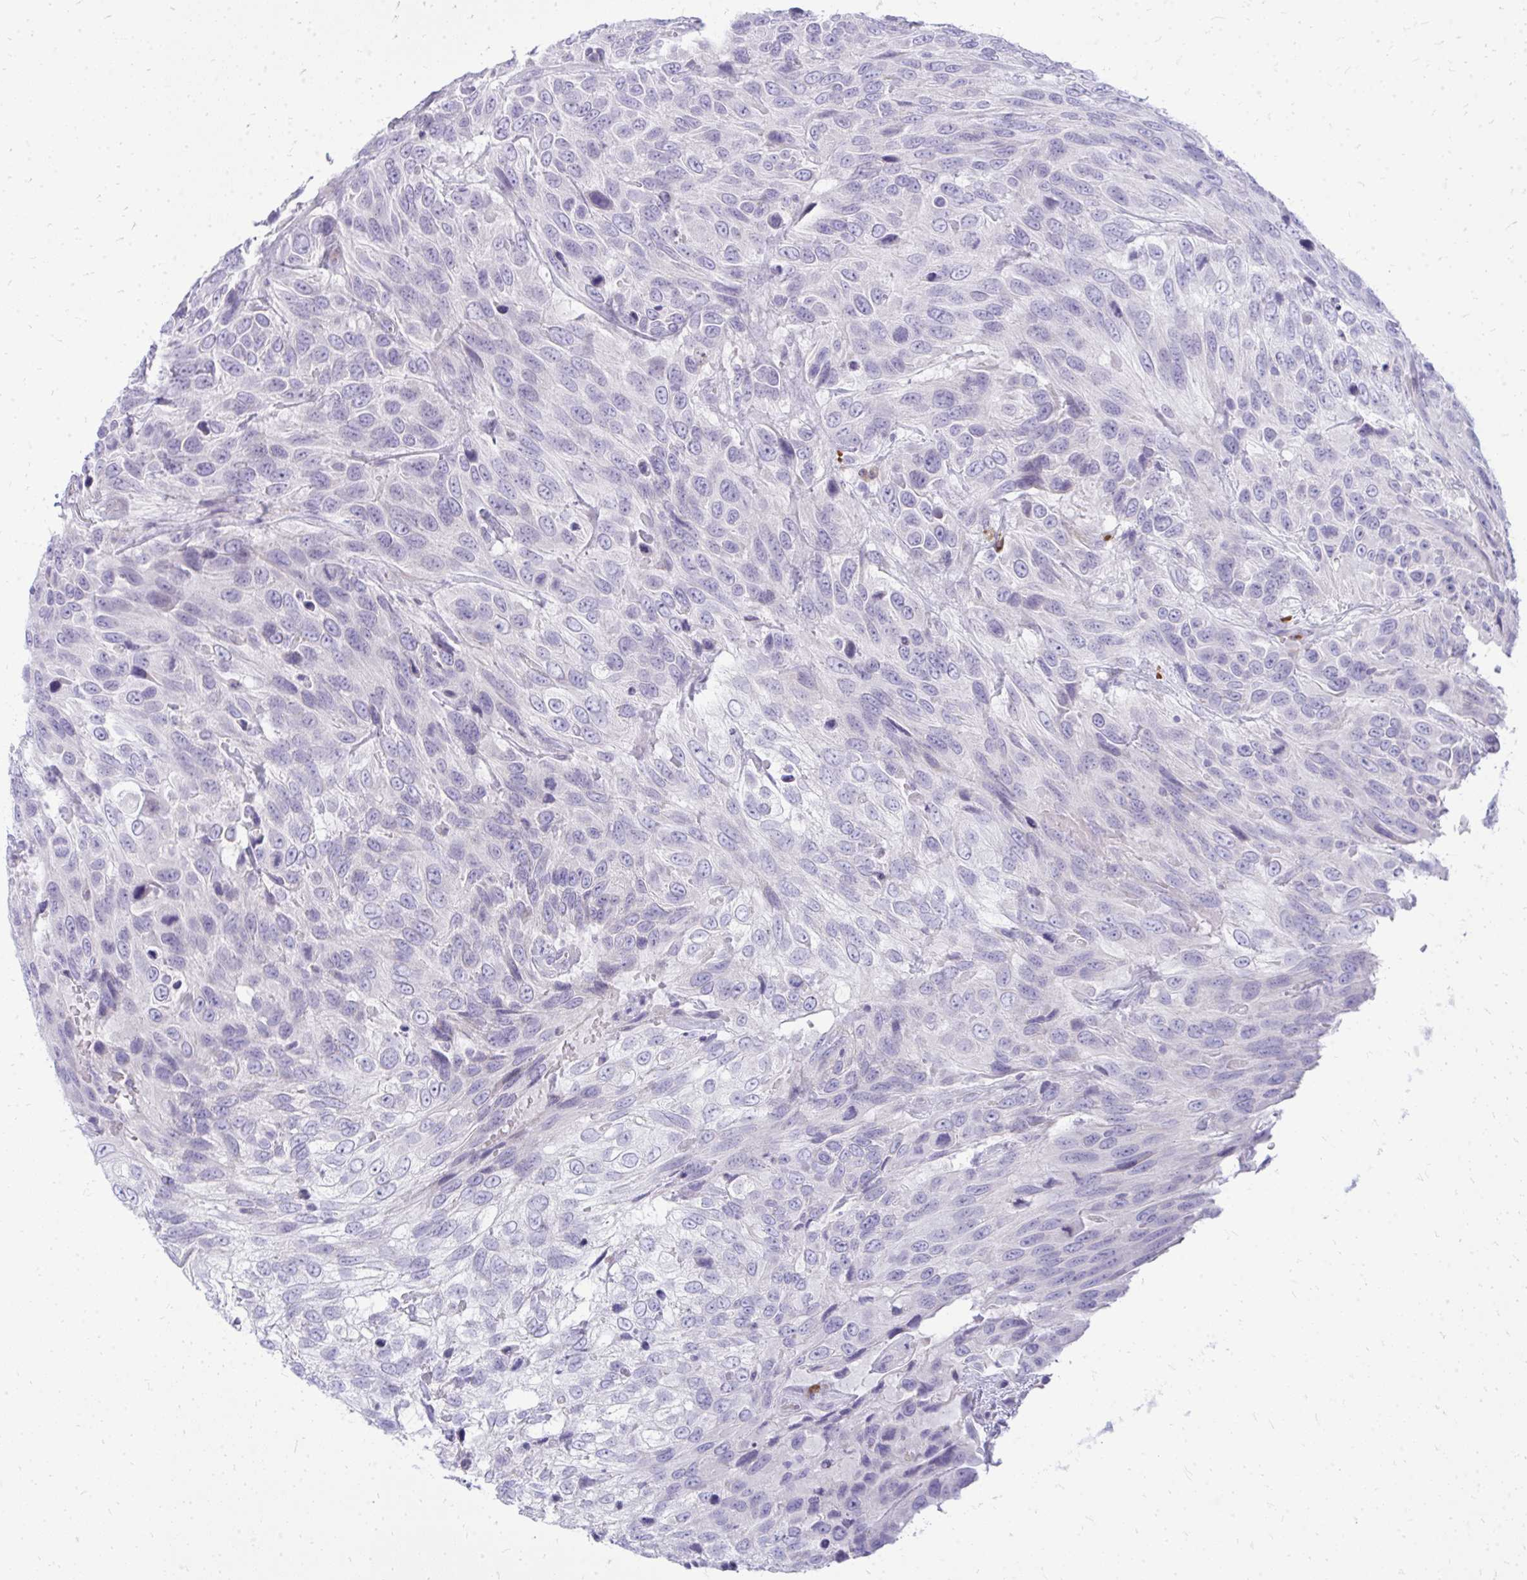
{"staining": {"intensity": "negative", "quantity": "none", "location": "none"}, "tissue": "urothelial cancer", "cell_type": "Tumor cells", "image_type": "cancer", "snomed": [{"axis": "morphology", "description": "Urothelial carcinoma, High grade"}, {"axis": "topography", "description": "Urinary bladder"}], "caption": "High magnification brightfield microscopy of urothelial carcinoma (high-grade) stained with DAB (brown) and counterstained with hematoxylin (blue): tumor cells show no significant expression. (Stains: DAB (3,3'-diaminobenzidine) immunohistochemistry (IHC) with hematoxylin counter stain, Microscopy: brightfield microscopy at high magnification).", "gene": "TSPEAR", "patient": {"sex": "female", "age": 70}}